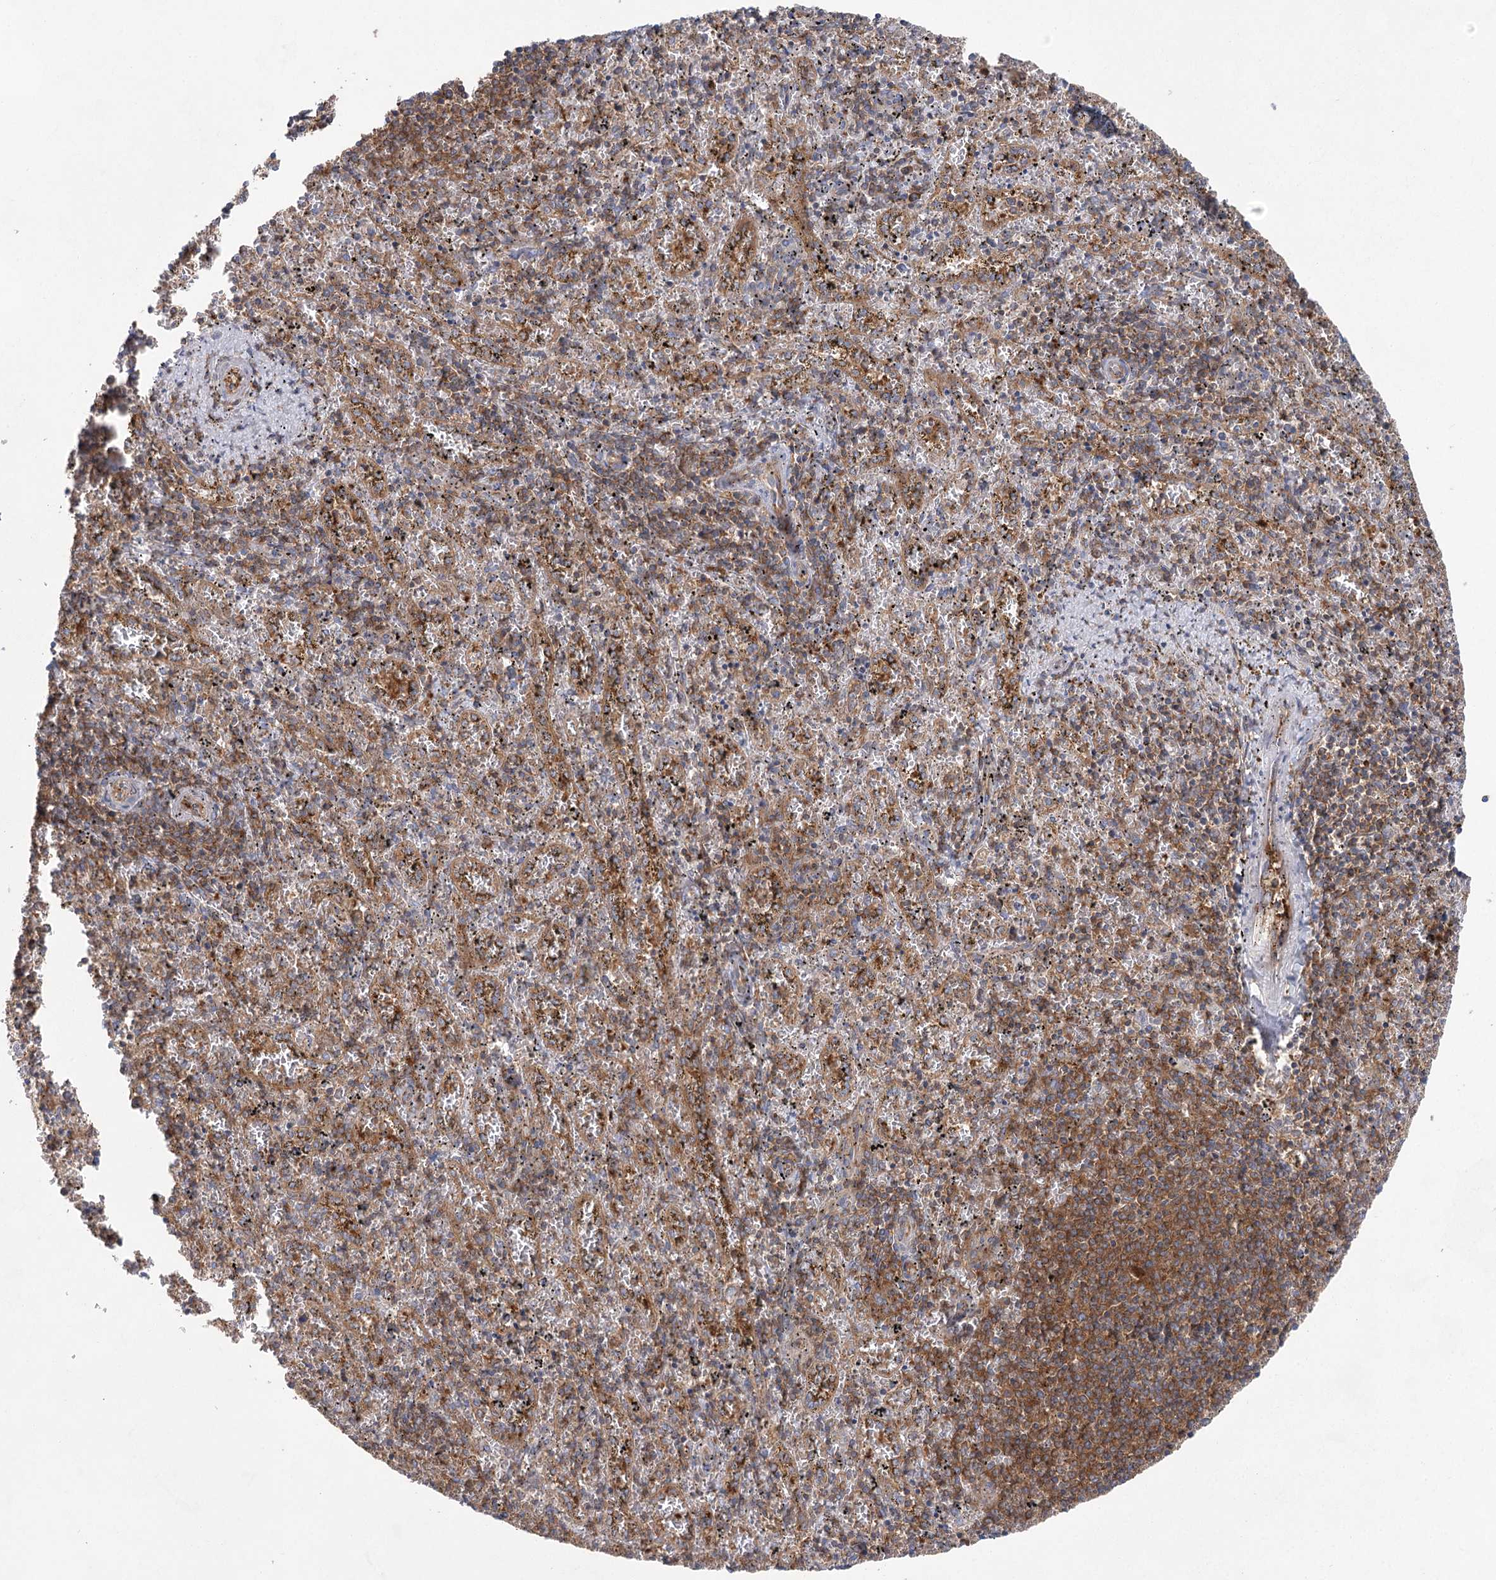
{"staining": {"intensity": "moderate", "quantity": "25%-75%", "location": "cytoplasmic/membranous"}, "tissue": "spleen", "cell_type": "Cells in red pulp", "image_type": "normal", "snomed": [{"axis": "morphology", "description": "Normal tissue, NOS"}, {"axis": "topography", "description": "Spleen"}], "caption": "This image reveals immunohistochemistry (IHC) staining of unremarkable spleen, with medium moderate cytoplasmic/membranous positivity in approximately 25%-75% of cells in red pulp.", "gene": "EIF3A", "patient": {"sex": "male", "age": 11}}